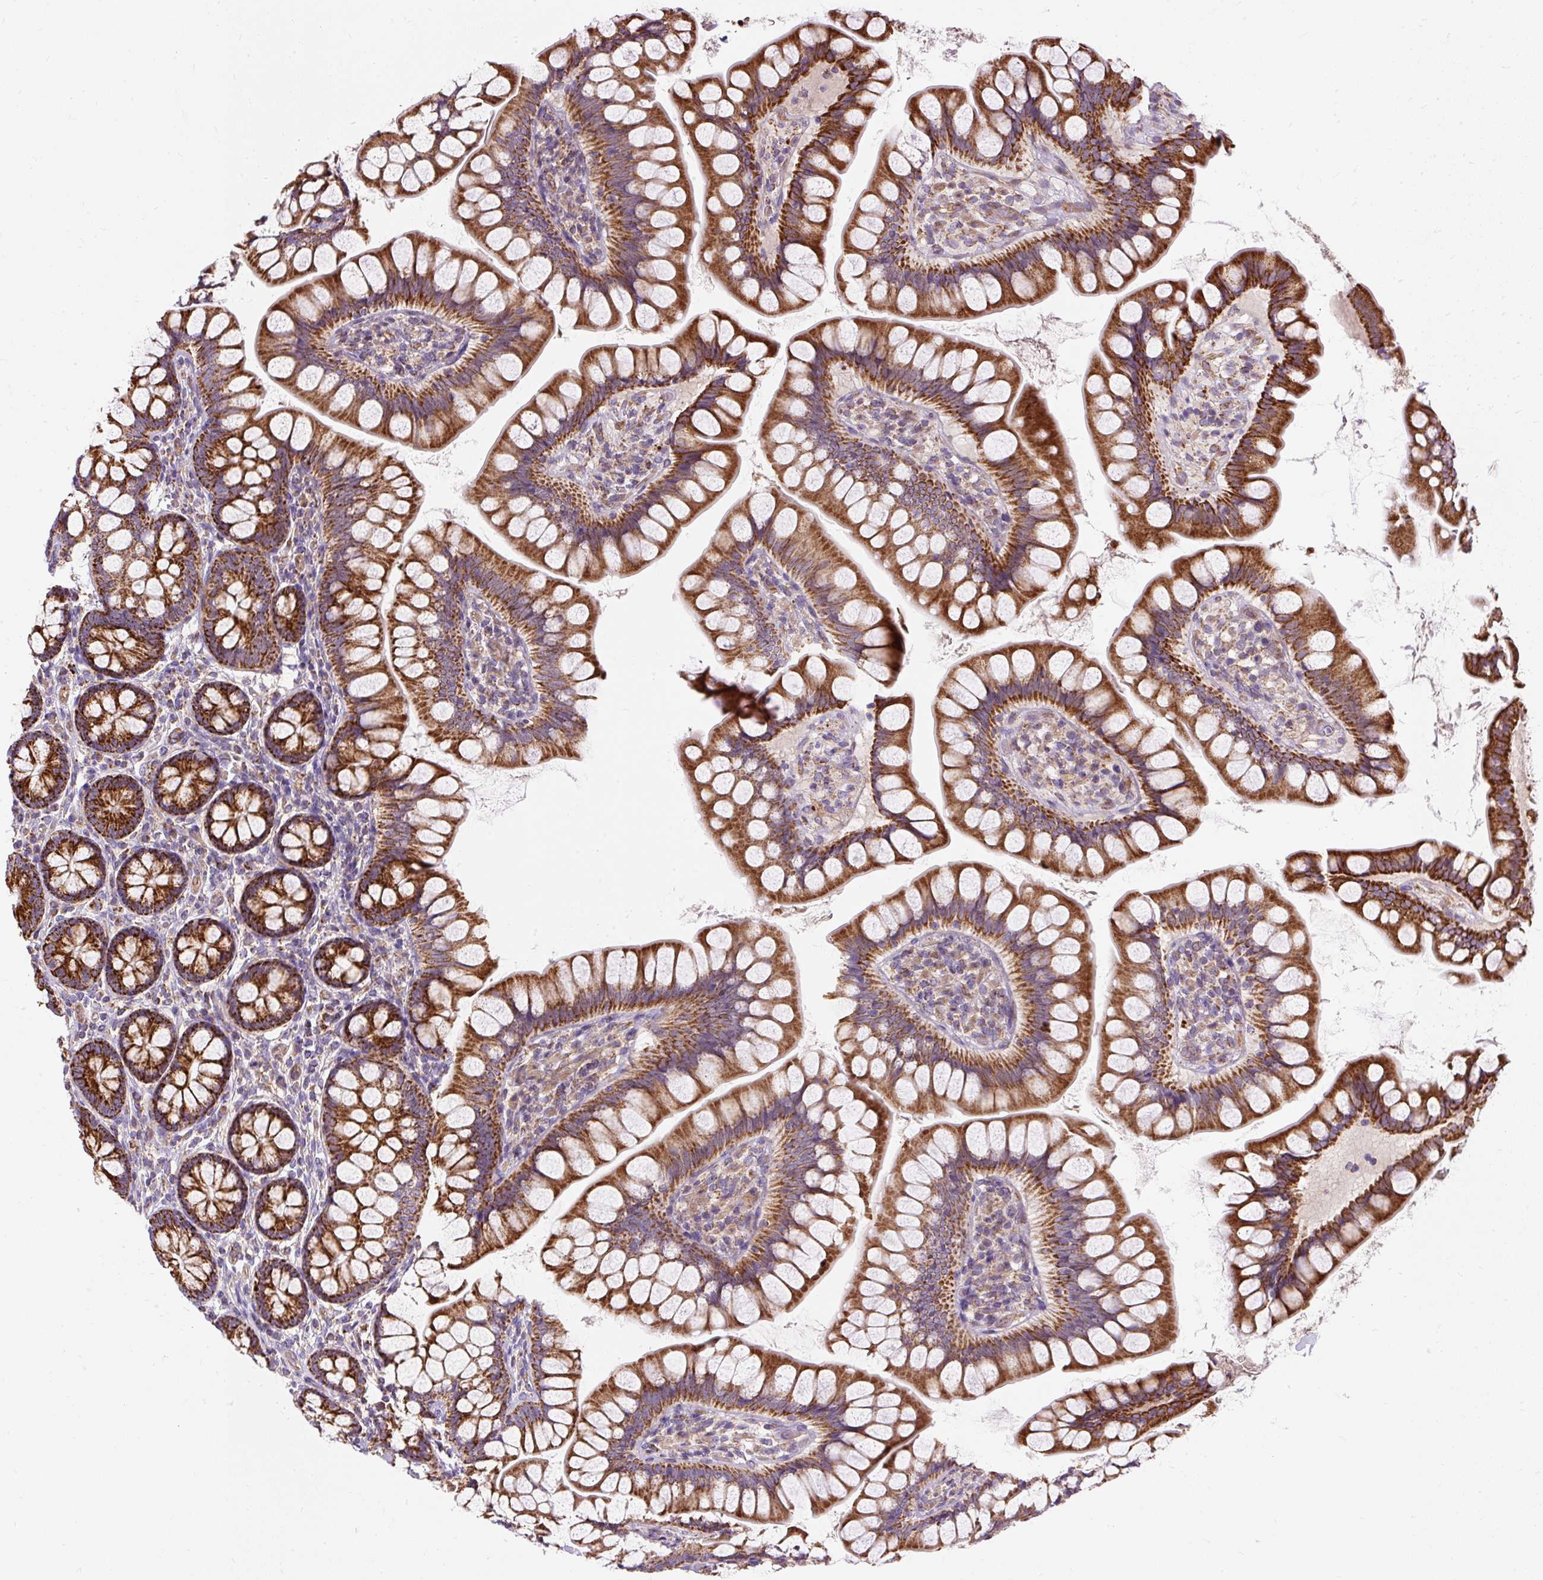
{"staining": {"intensity": "strong", "quantity": ">75%", "location": "cytoplasmic/membranous"}, "tissue": "small intestine", "cell_type": "Glandular cells", "image_type": "normal", "snomed": [{"axis": "morphology", "description": "Normal tissue, NOS"}, {"axis": "topography", "description": "Small intestine"}], "caption": "A photomicrograph of small intestine stained for a protein displays strong cytoplasmic/membranous brown staining in glandular cells. (DAB IHC with brightfield microscopy, high magnification).", "gene": "CEP290", "patient": {"sex": "male", "age": 70}}